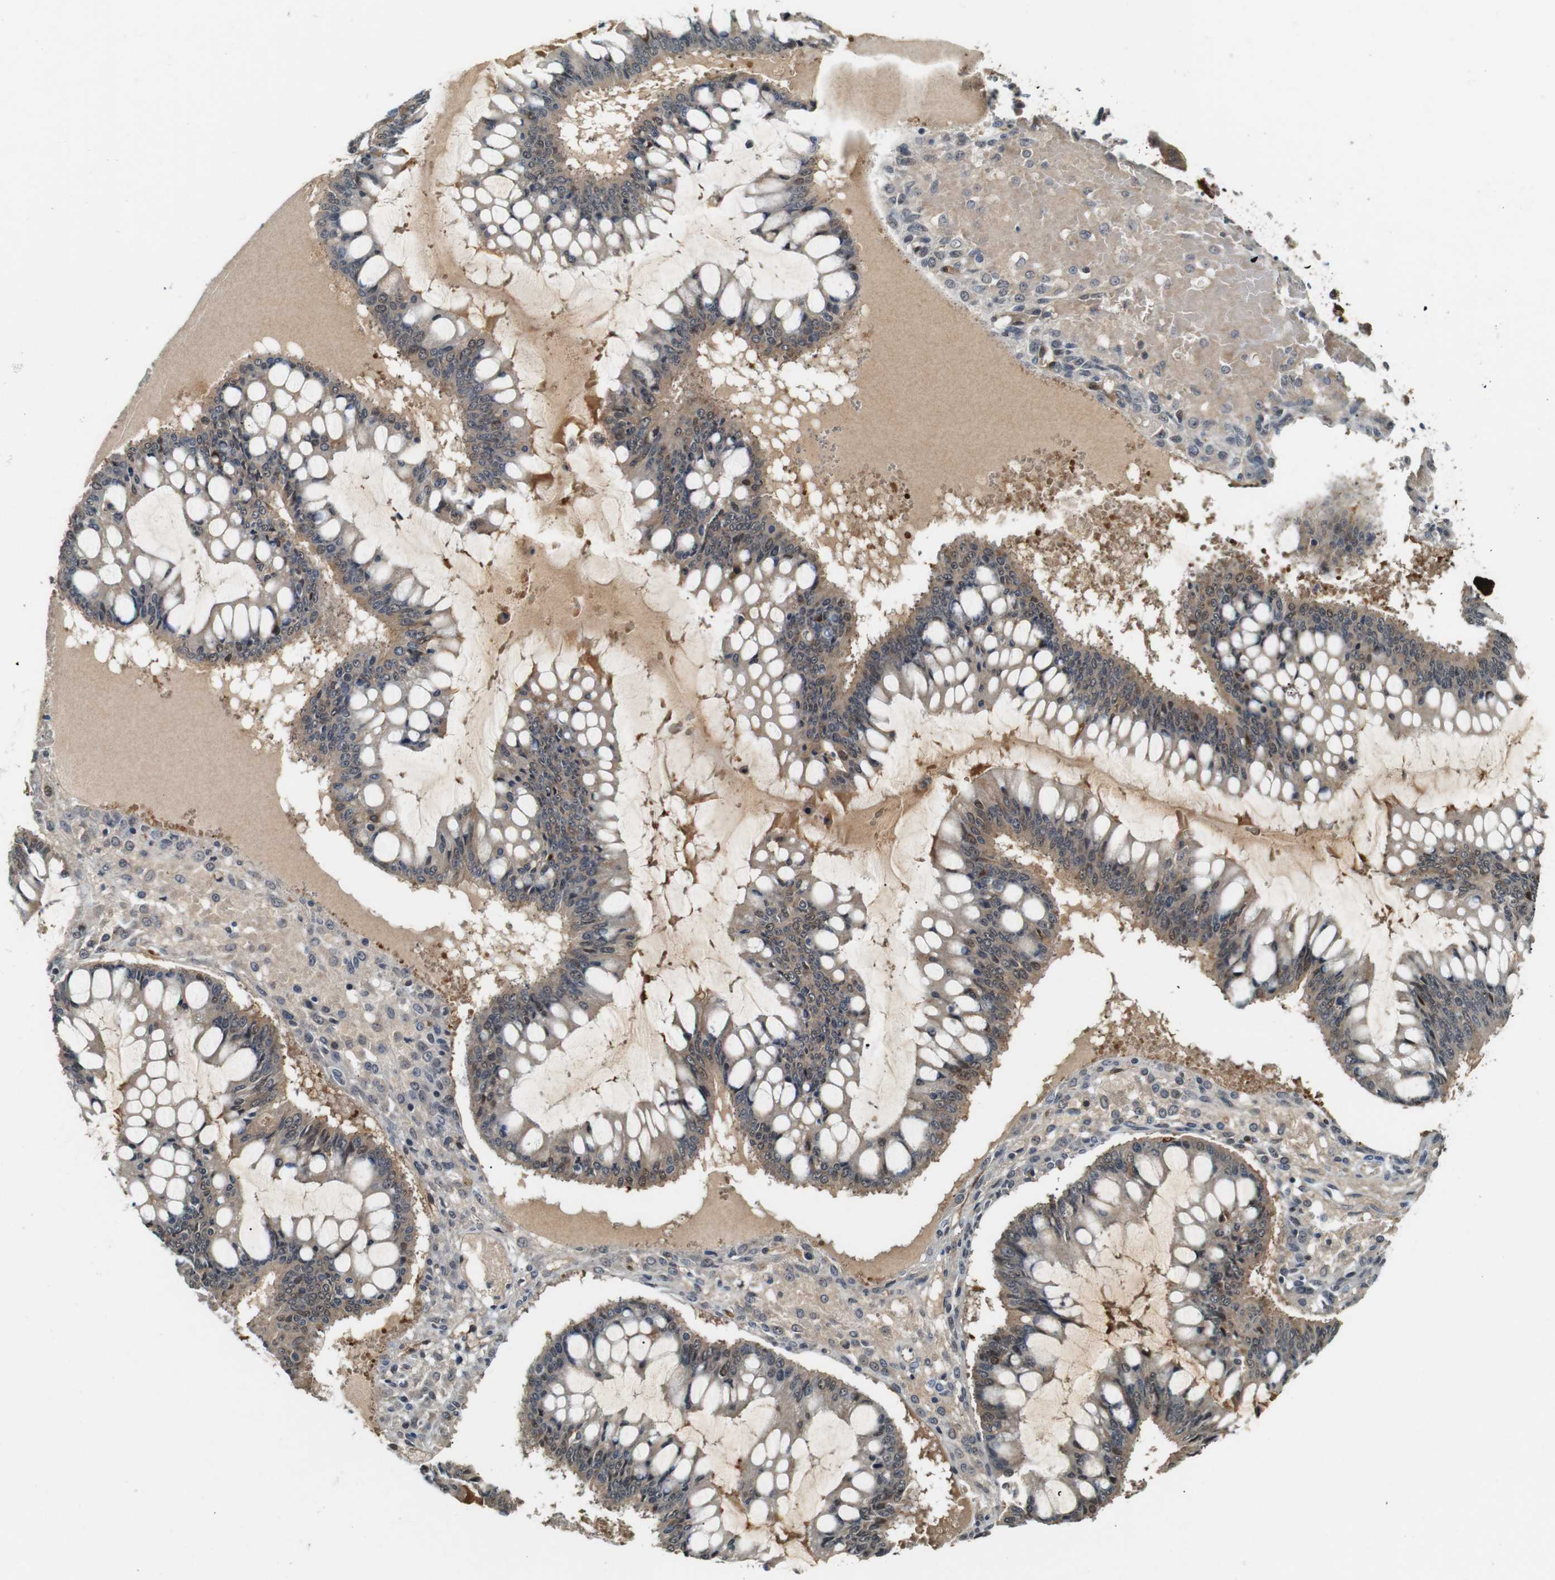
{"staining": {"intensity": "weak", "quantity": ">75%", "location": "cytoplasmic/membranous,nuclear"}, "tissue": "ovarian cancer", "cell_type": "Tumor cells", "image_type": "cancer", "snomed": [{"axis": "morphology", "description": "Cystadenocarcinoma, mucinous, NOS"}, {"axis": "topography", "description": "Ovary"}], "caption": "About >75% of tumor cells in mucinous cystadenocarcinoma (ovarian) demonstrate weak cytoplasmic/membranous and nuclear protein expression as visualized by brown immunohistochemical staining.", "gene": "LXN", "patient": {"sex": "female", "age": 73}}